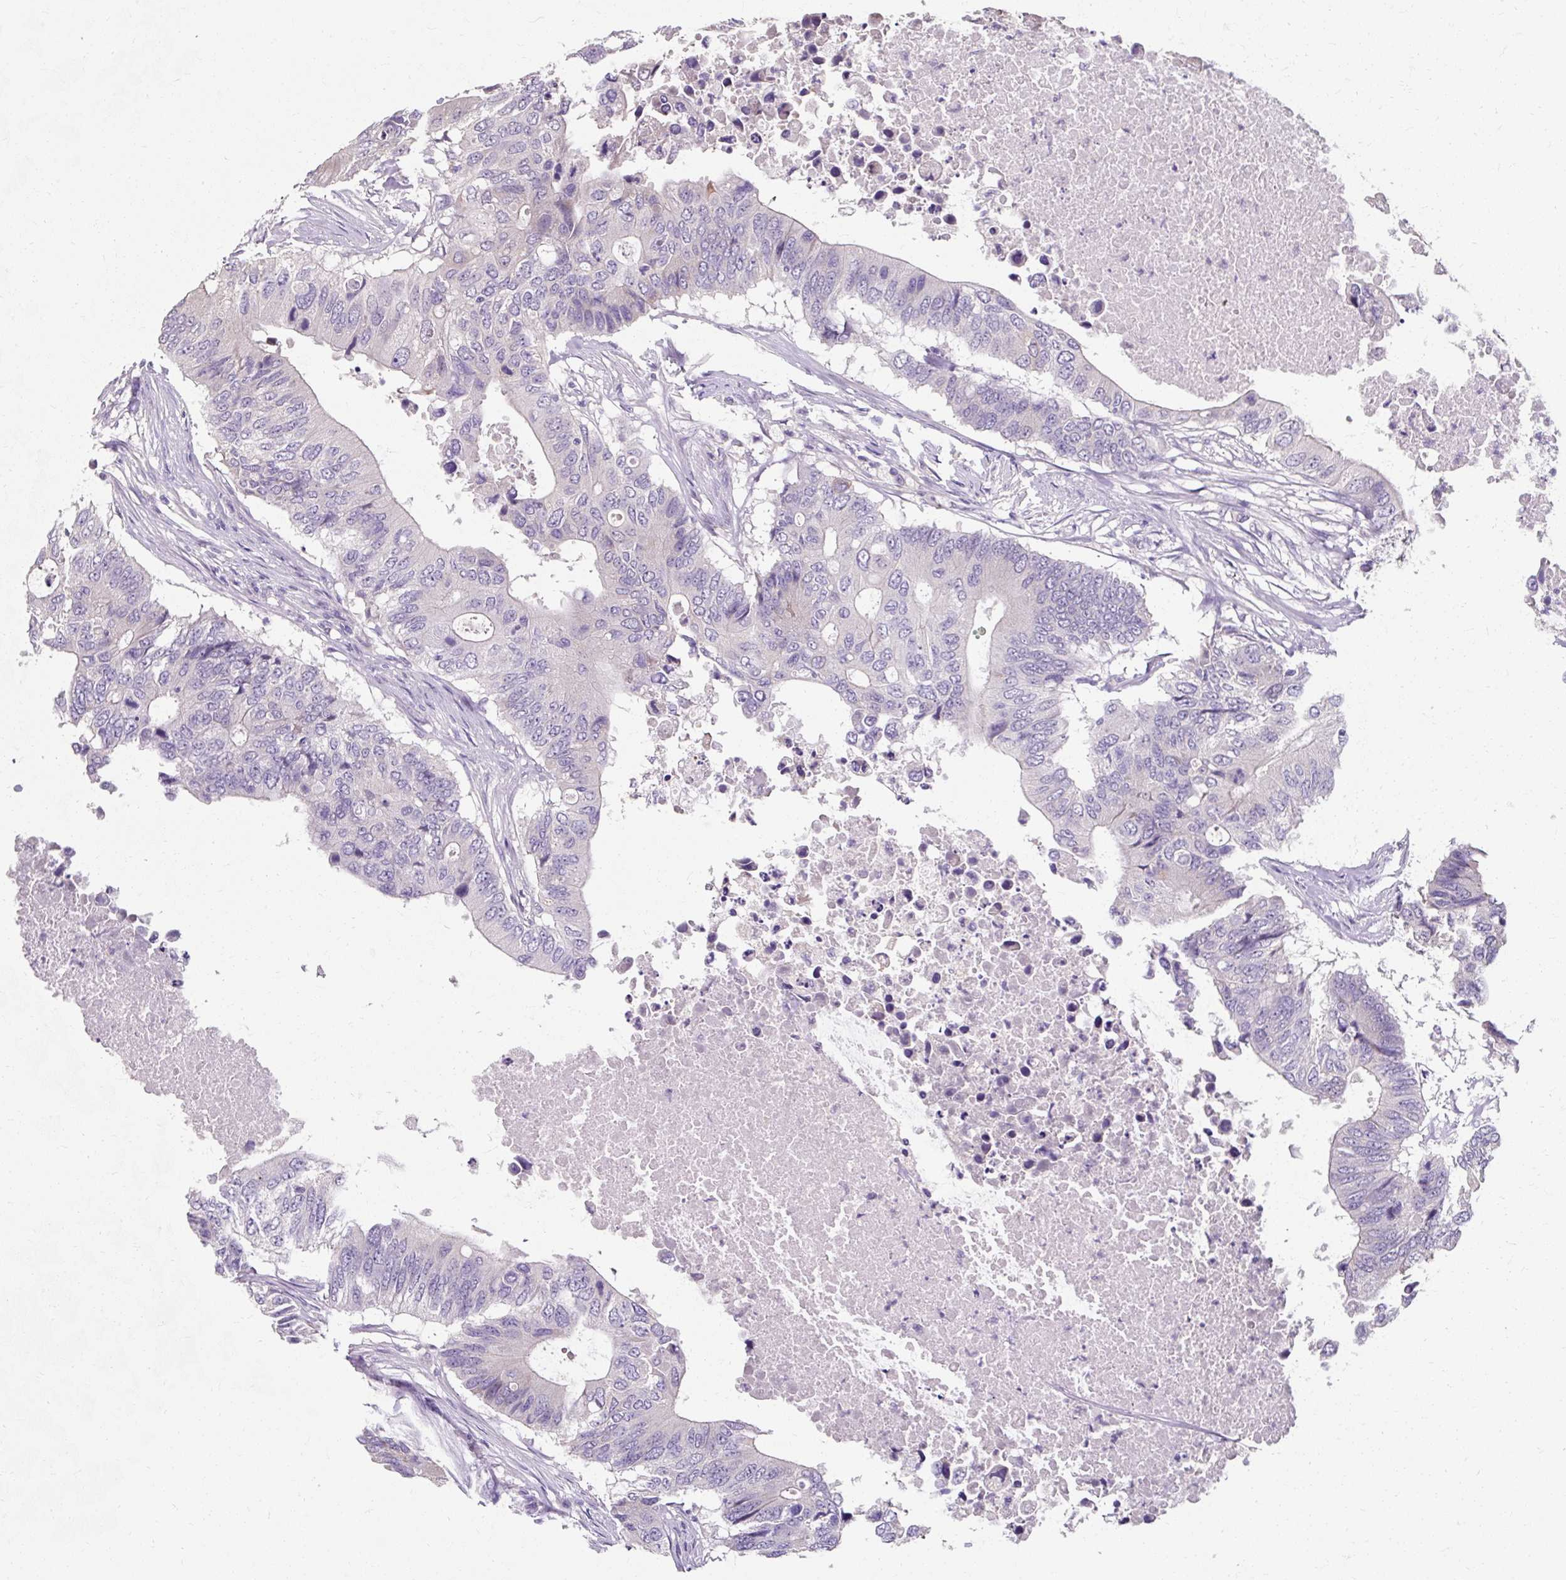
{"staining": {"intensity": "negative", "quantity": "none", "location": "none"}, "tissue": "colorectal cancer", "cell_type": "Tumor cells", "image_type": "cancer", "snomed": [{"axis": "morphology", "description": "Adenocarcinoma, NOS"}, {"axis": "topography", "description": "Colon"}], "caption": "This photomicrograph is of colorectal cancer (adenocarcinoma) stained with immunohistochemistry to label a protein in brown with the nuclei are counter-stained blue. There is no expression in tumor cells.", "gene": "KLHL24", "patient": {"sex": "male", "age": 71}}